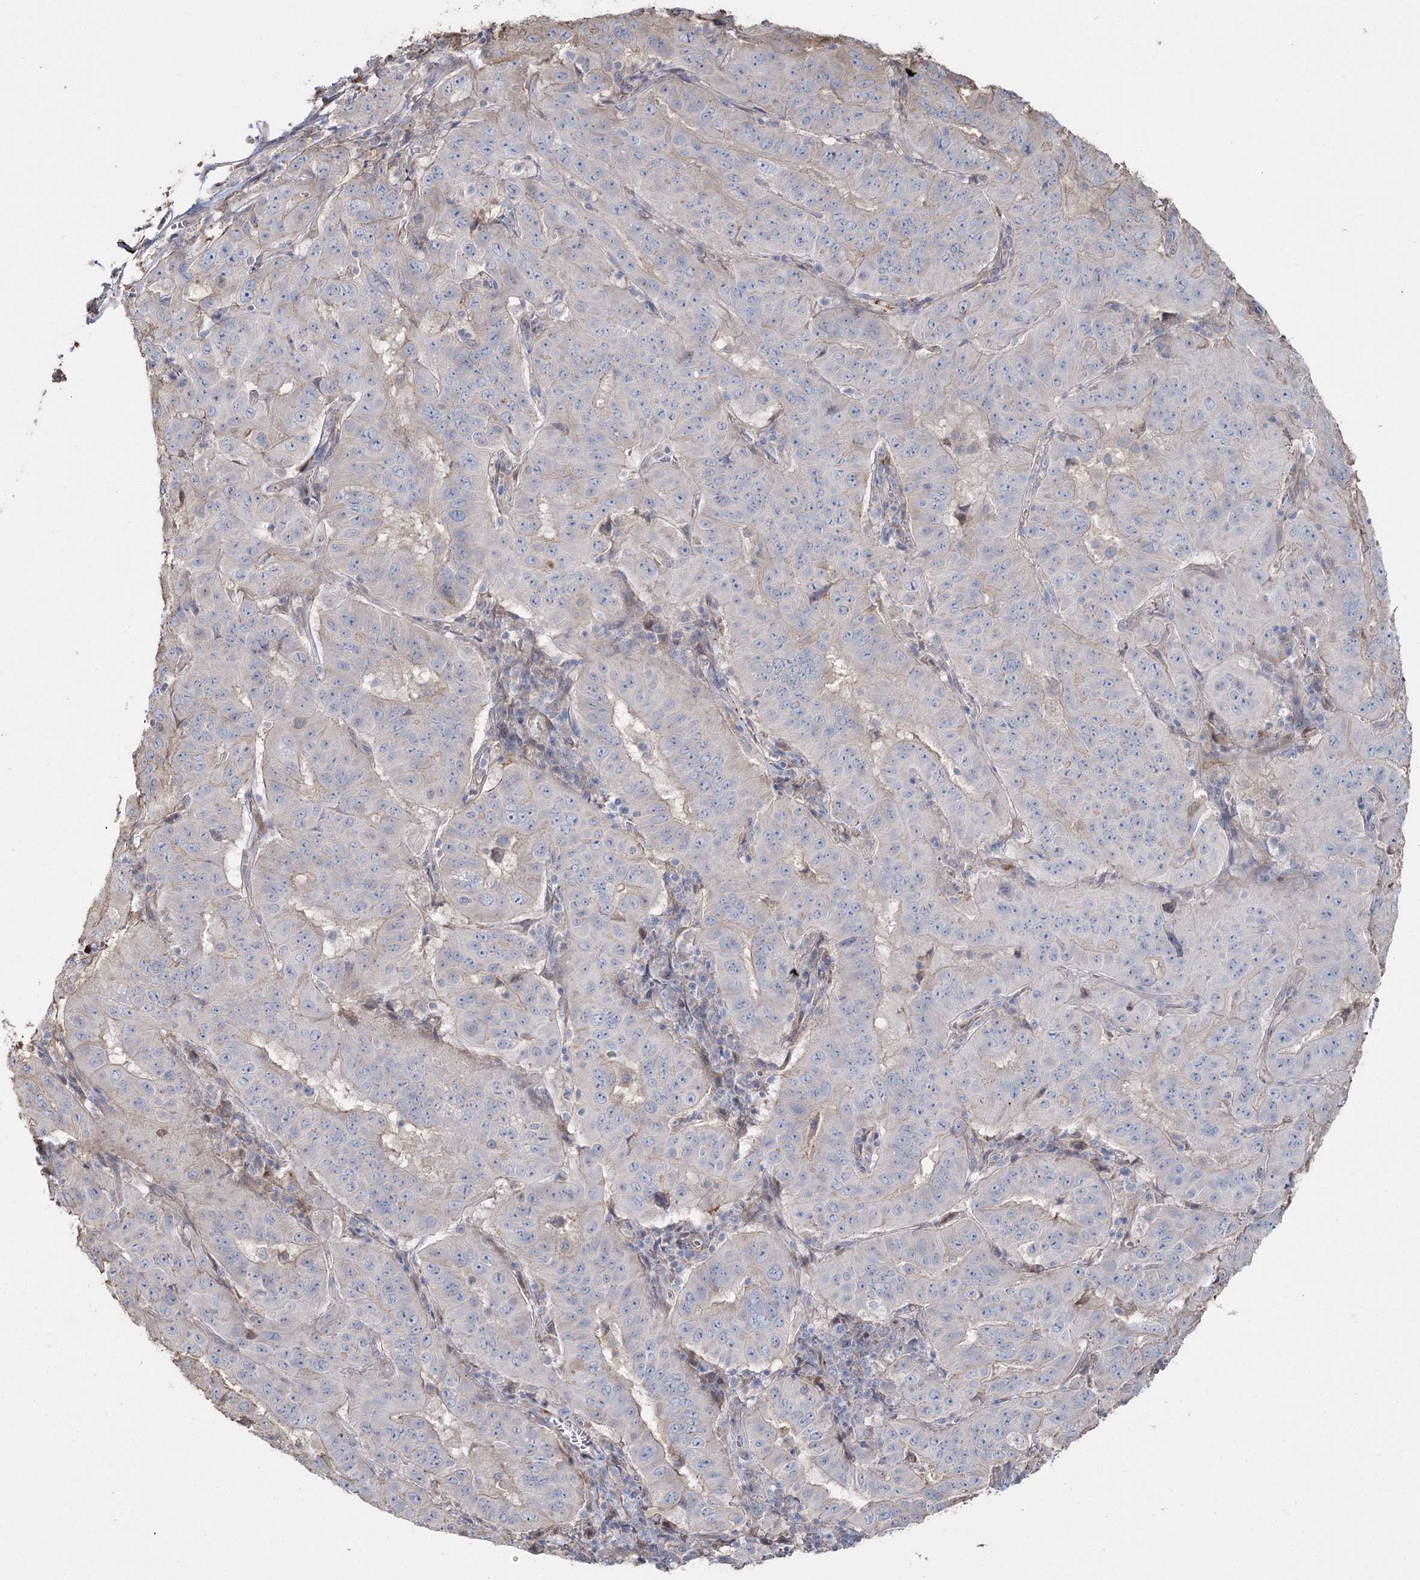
{"staining": {"intensity": "negative", "quantity": "none", "location": "none"}, "tissue": "pancreatic cancer", "cell_type": "Tumor cells", "image_type": "cancer", "snomed": [{"axis": "morphology", "description": "Adenocarcinoma, NOS"}, {"axis": "topography", "description": "Pancreas"}], "caption": "Protein analysis of pancreatic cancer (adenocarcinoma) displays no significant expression in tumor cells.", "gene": "SUMF1", "patient": {"sex": "male", "age": 63}}